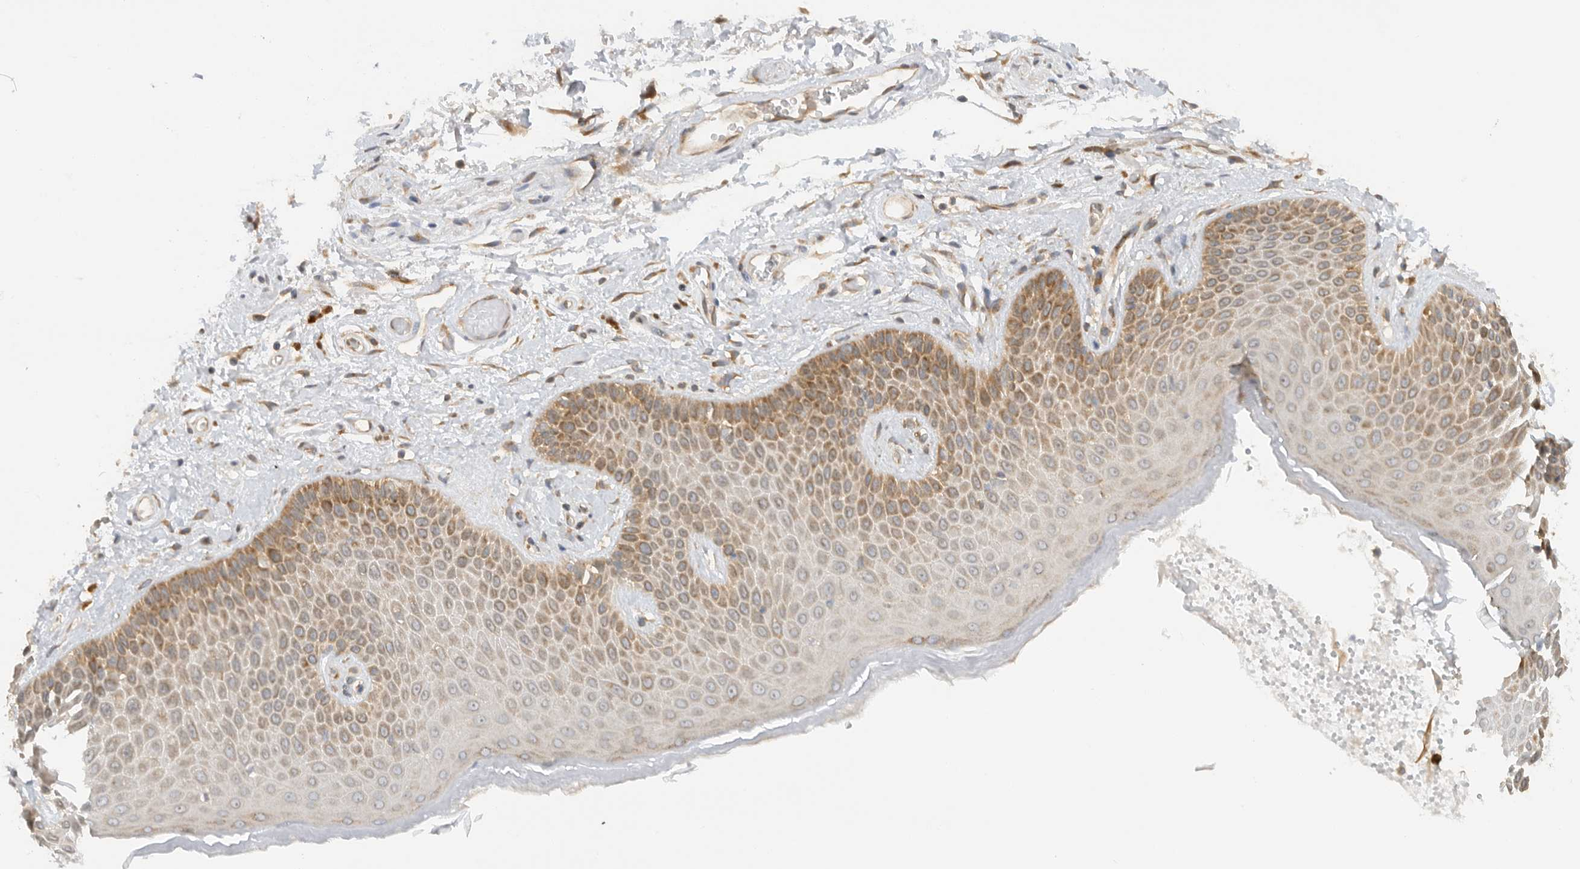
{"staining": {"intensity": "moderate", "quantity": "25%-75%", "location": "cytoplasmic/membranous"}, "tissue": "skin", "cell_type": "Epidermal cells", "image_type": "normal", "snomed": [{"axis": "morphology", "description": "Normal tissue, NOS"}, {"axis": "topography", "description": "Anal"}], "caption": "Immunohistochemical staining of benign human skin demonstrates medium levels of moderate cytoplasmic/membranous staining in about 25%-75% of epidermal cells. The staining is performed using DAB (3,3'-diaminobenzidine) brown chromogen to label protein expression. The nuclei are counter-stained blue using hematoxylin.", "gene": "PUM1", "patient": {"sex": "male", "age": 74}}